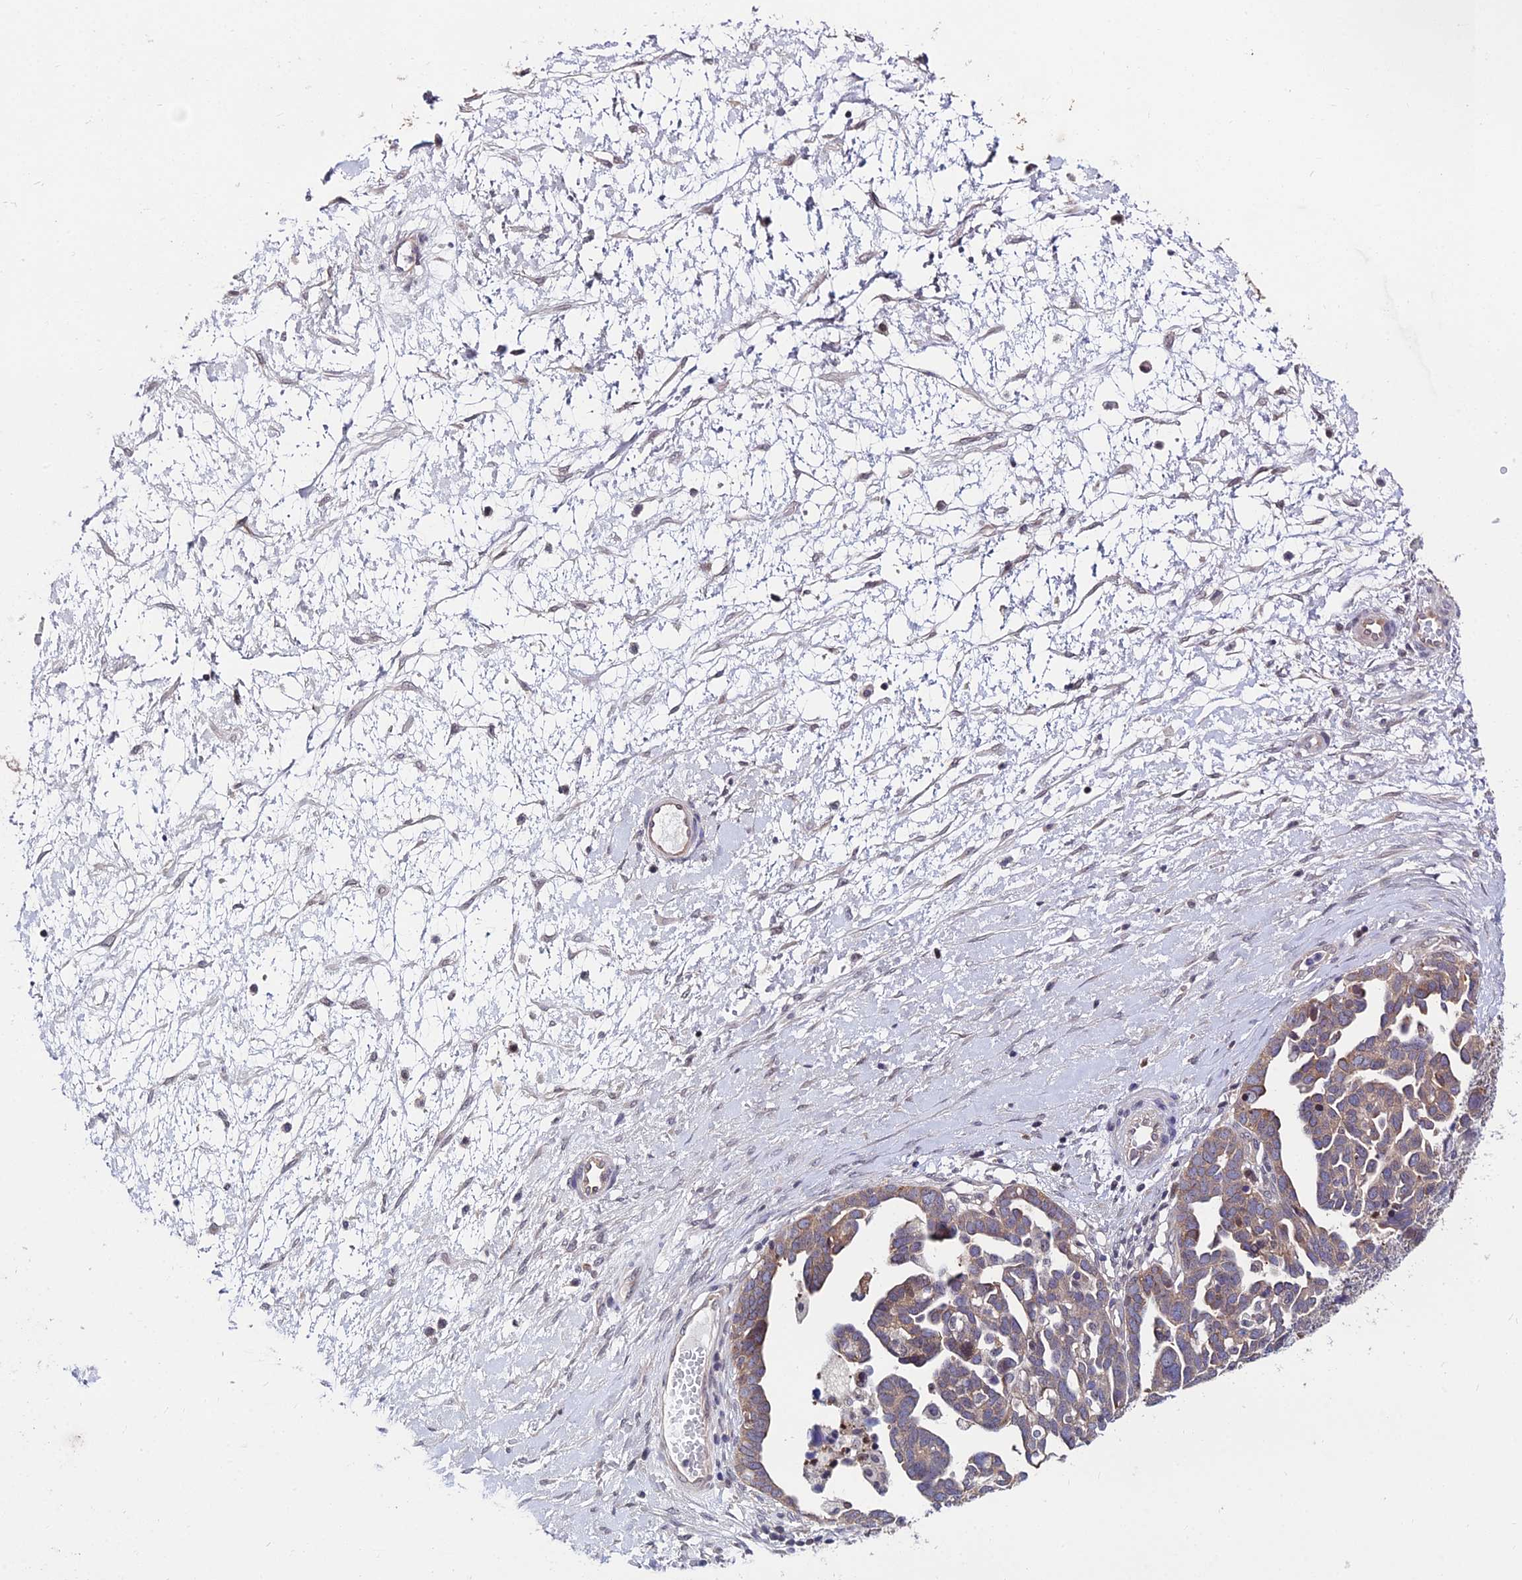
{"staining": {"intensity": "moderate", "quantity": "25%-75%", "location": "cytoplasmic/membranous"}, "tissue": "ovarian cancer", "cell_type": "Tumor cells", "image_type": "cancer", "snomed": [{"axis": "morphology", "description": "Cystadenocarcinoma, serous, NOS"}, {"axis": "topography", "description": "Ovary"}], "caption": "A photomicrograph of human ovarian serous cystadenocarcinoma stained for a protein displays moderate cytoplasmic/membranous brown staining in tumor cells.", "gene": "INPP4A", "patient": {"sex": "female", "age": 54}}